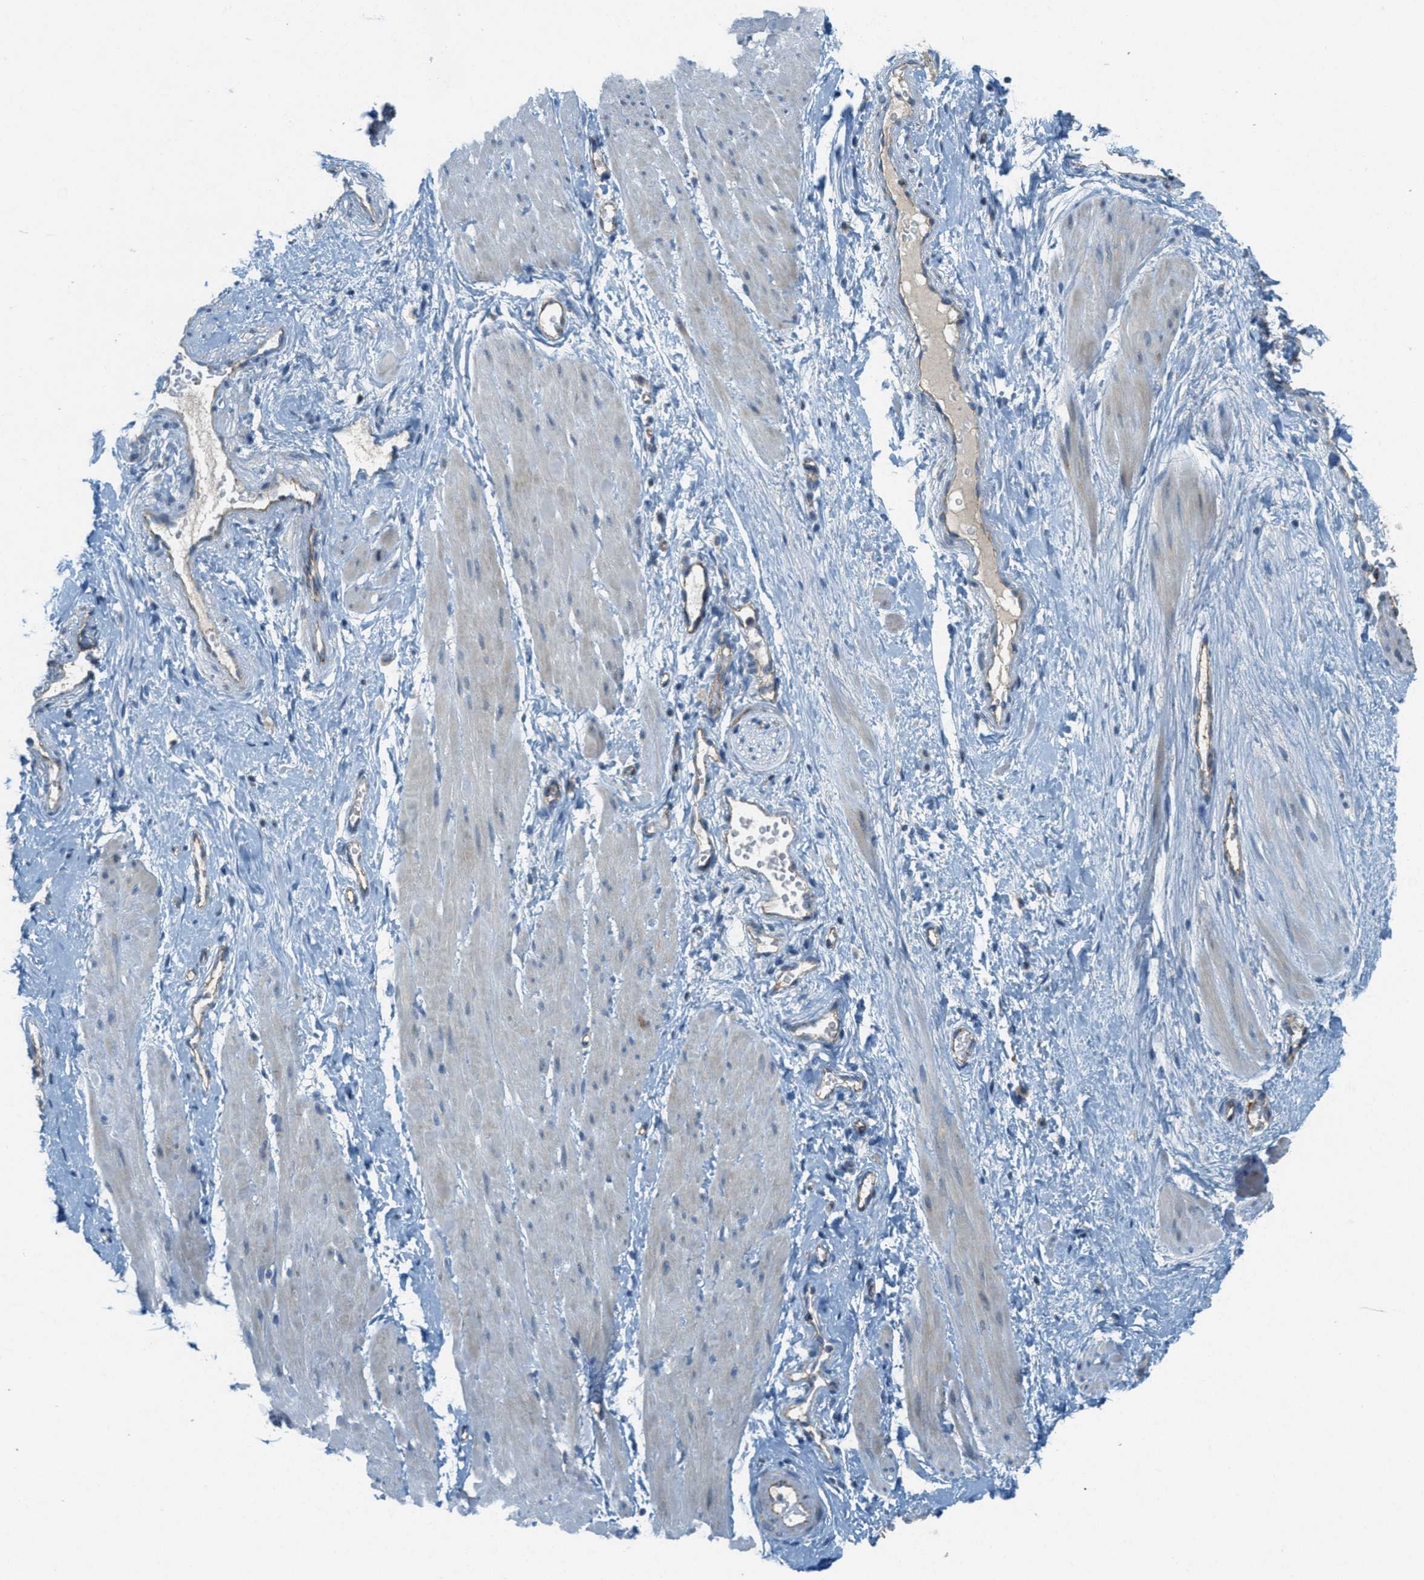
{"staining": {"intensity": "negative", "quantity": "none", "location": "none"}, "tissue": "adipose tissue", "cell_type": "Adipocytes", "image_type": "normal", "snomed": [{"axis": "morphology", "description": "Normal tissue, NOS"}, {"axis": "topography", "description": "Soft tissue"}, {"axis": "topography", "description": "Vascular tissue"}], "caption": "Micrograph shows no protein expression in adipocytes of normal adipose tissue. Brightfield microscopy of immunohistochemistry (IHC) stained with DAB (brown) and hematoxylin (blue), captured at high magnification.", "gene": "JCAD", "patient": {"sex": "female", "age": 35}}